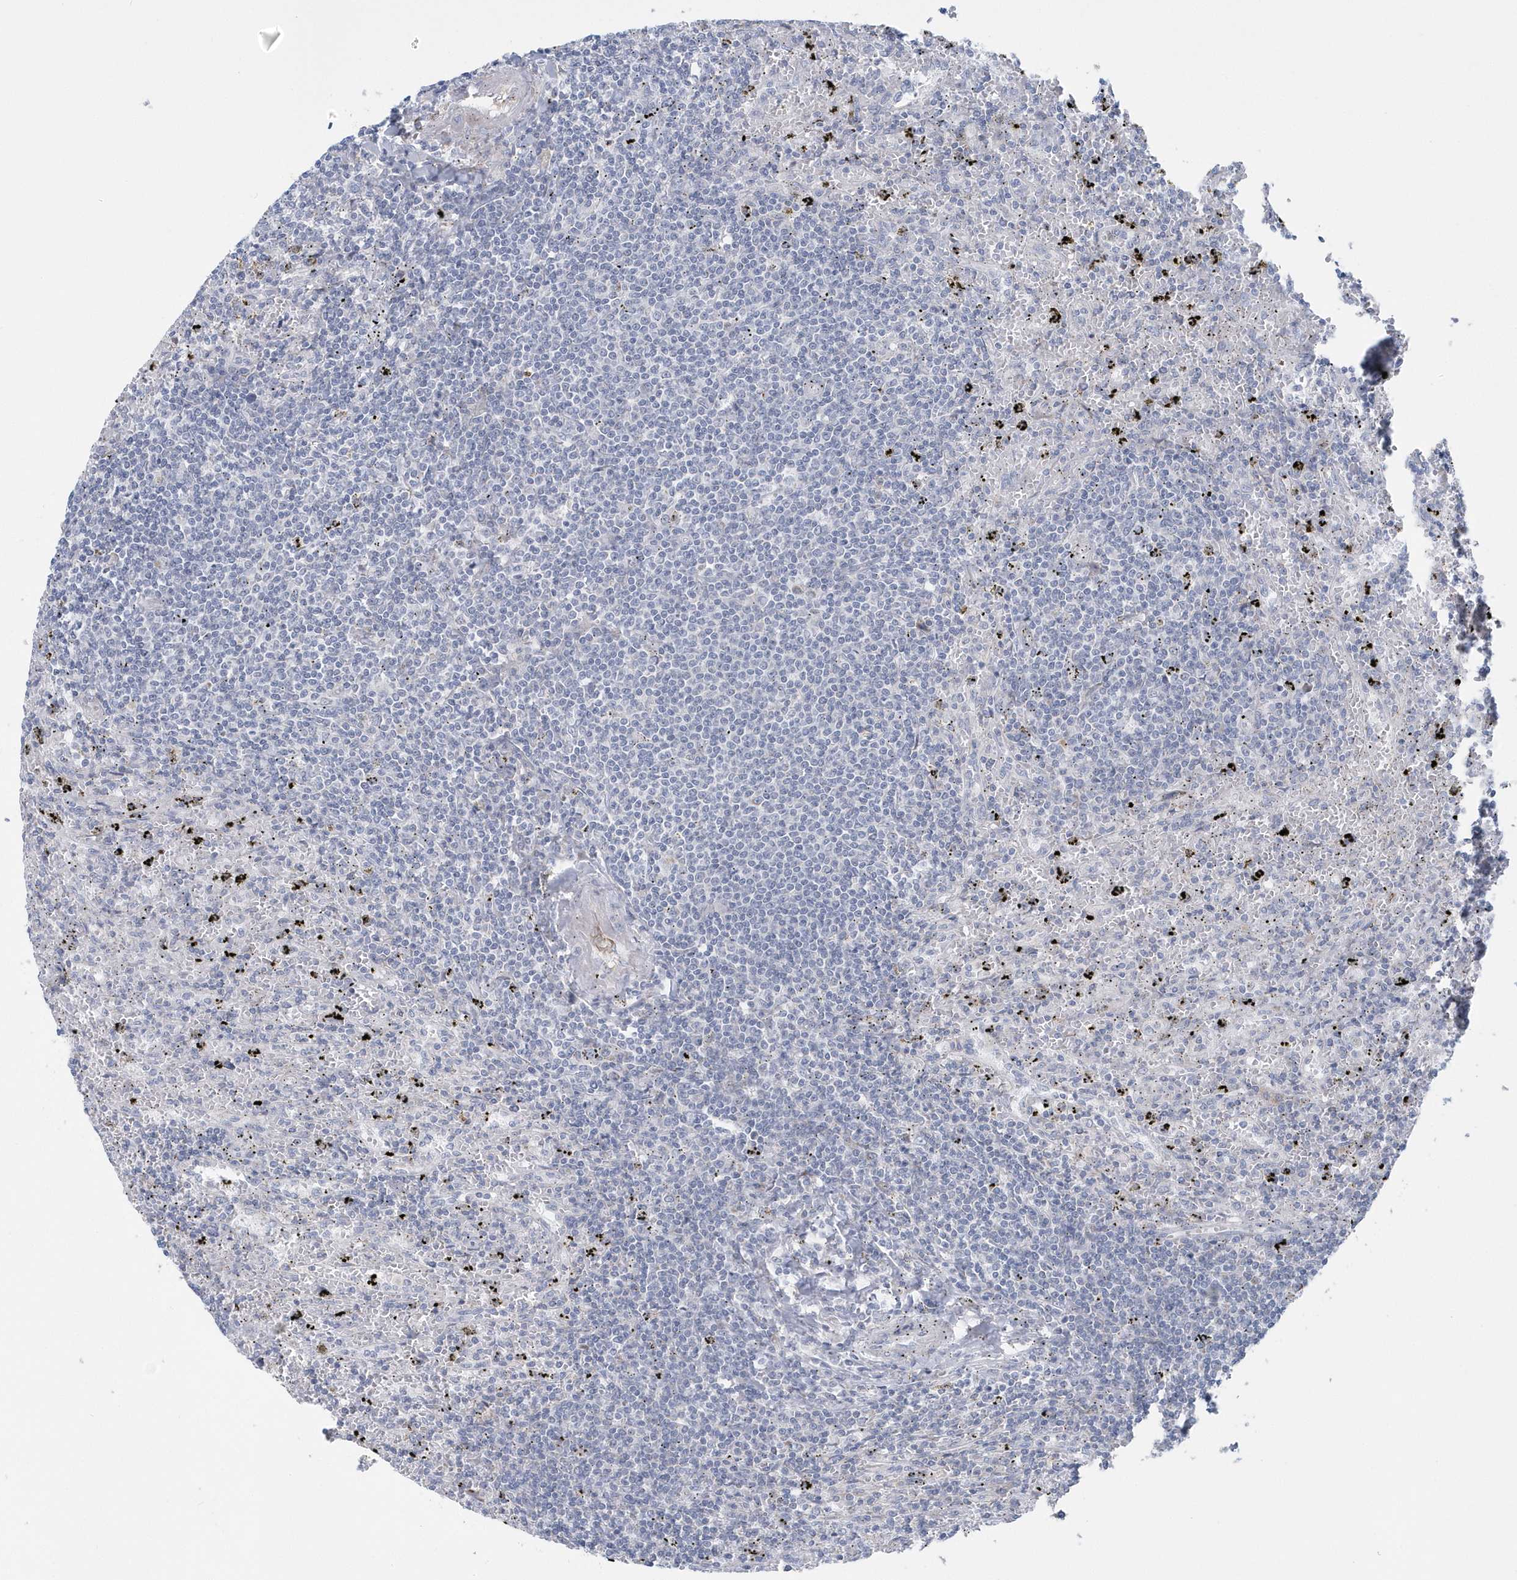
{"staining": {"intensity": "negative", "quantity": "none", "location": "none"}, "tissue": "lymphoma", "cell_type": "Tumor cells", "image_type": "cancer", "snomed": [{"axis": "morphology", "description": "Malignant lymphoma, non-Hodgkin's type, Low grade"}, {"axis": "topography", "description": "Spleen"}], "caption": "Immunohistochemistry (IHC) of lymphoma demonstrates no positivity in tumor cells. Nuclei are stained in blue.", "gene": "SPATA18", "patient": {"sex": "male", "age": 76}}